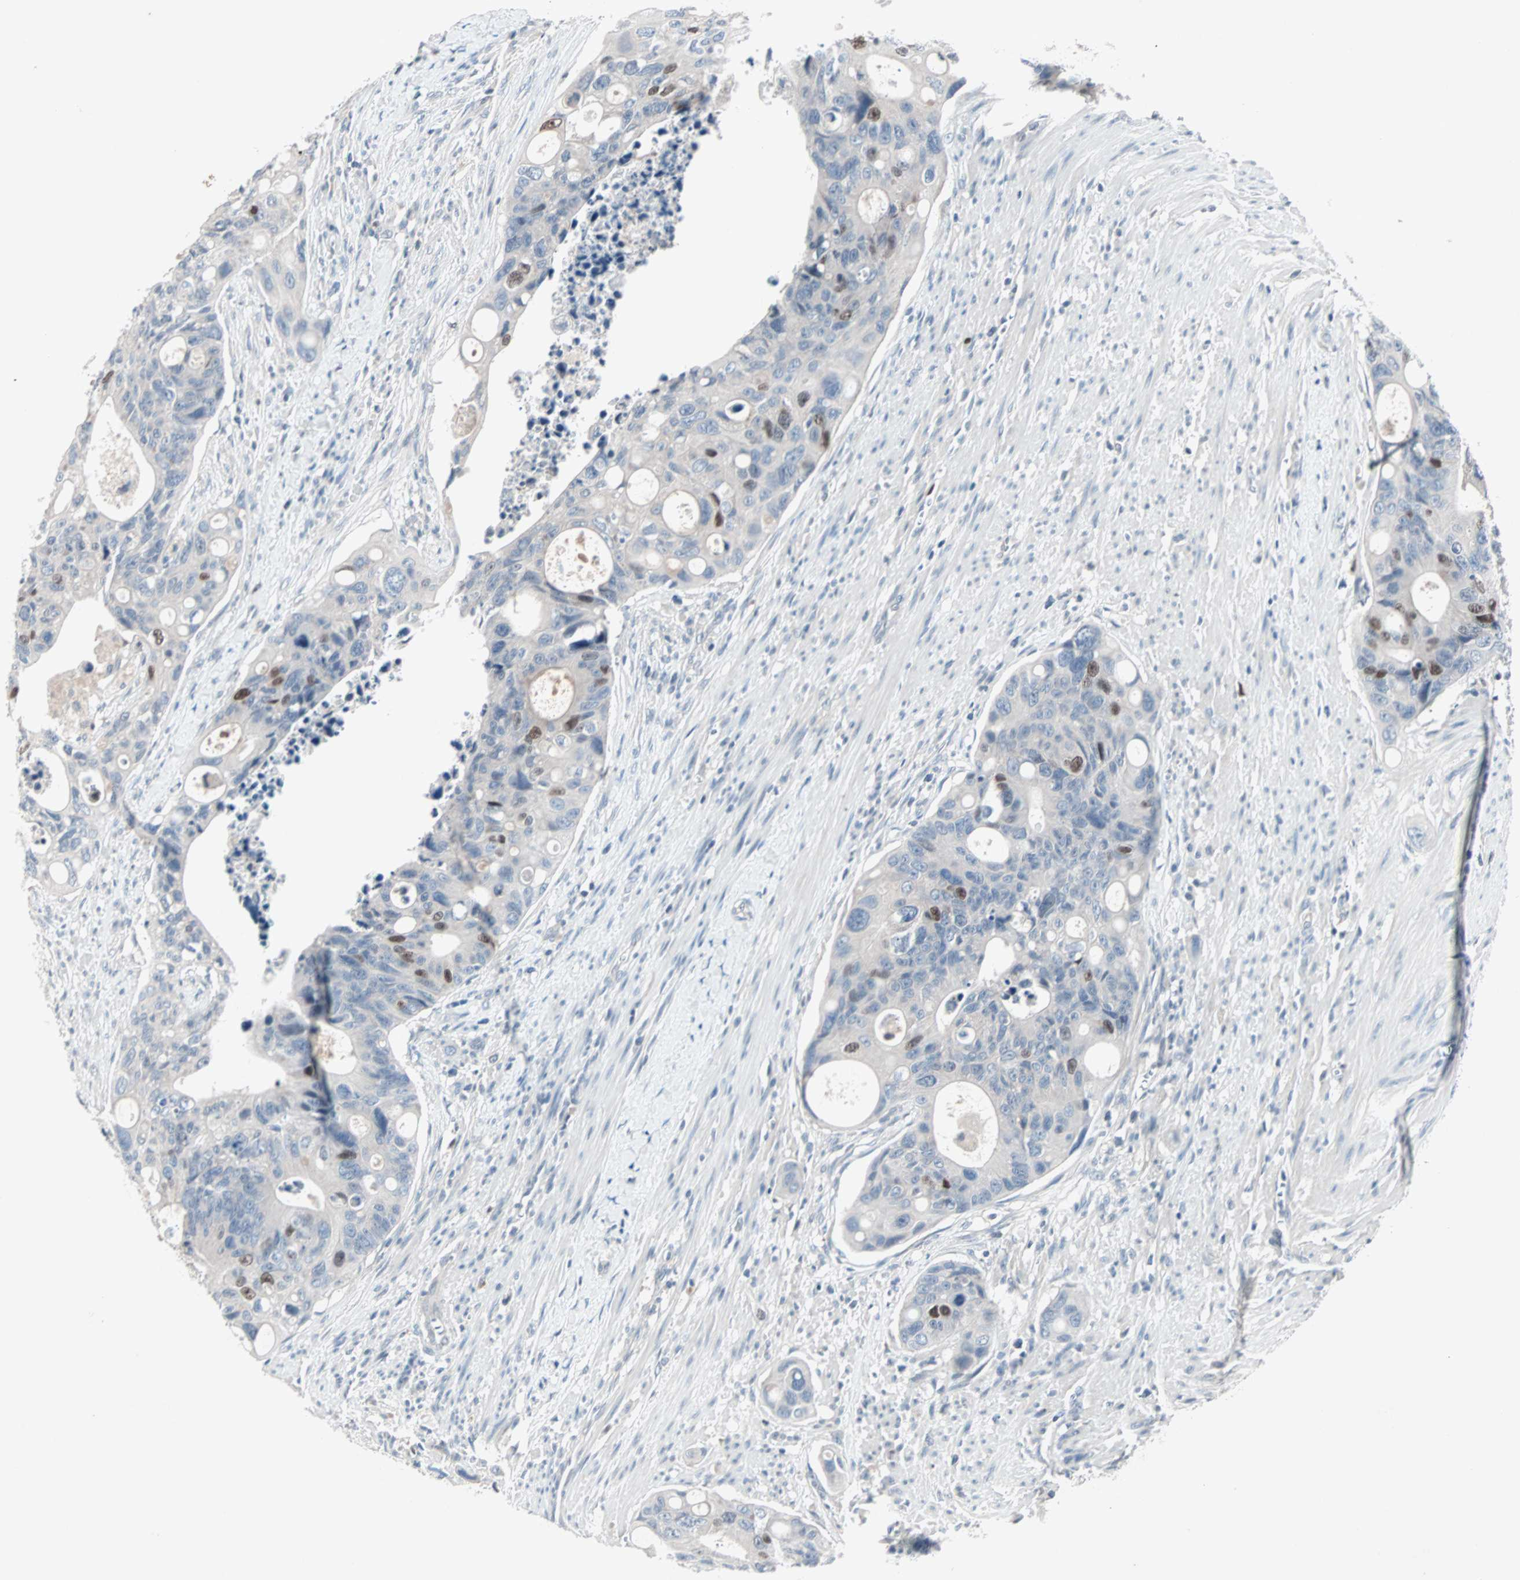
{"staining": {"intensity": "strong", "quantity": "<25%", "location": "nuclear"}, "tissue": "colorectal cancer", "cell_type": "Tumor cells", "image_type": "cancer", "snomed": [{"axis": "morphology", "description": "Adenocarcinoma, NOS"}, {"axis": "topography", "description": "Colon"}], "caption": "Colorectal adenocarcinoma stained for a protein shows strong nuclear positivity in tumor cells.", "gene": "CCNE2", "patient": {"sex": "female", "age": 57}}